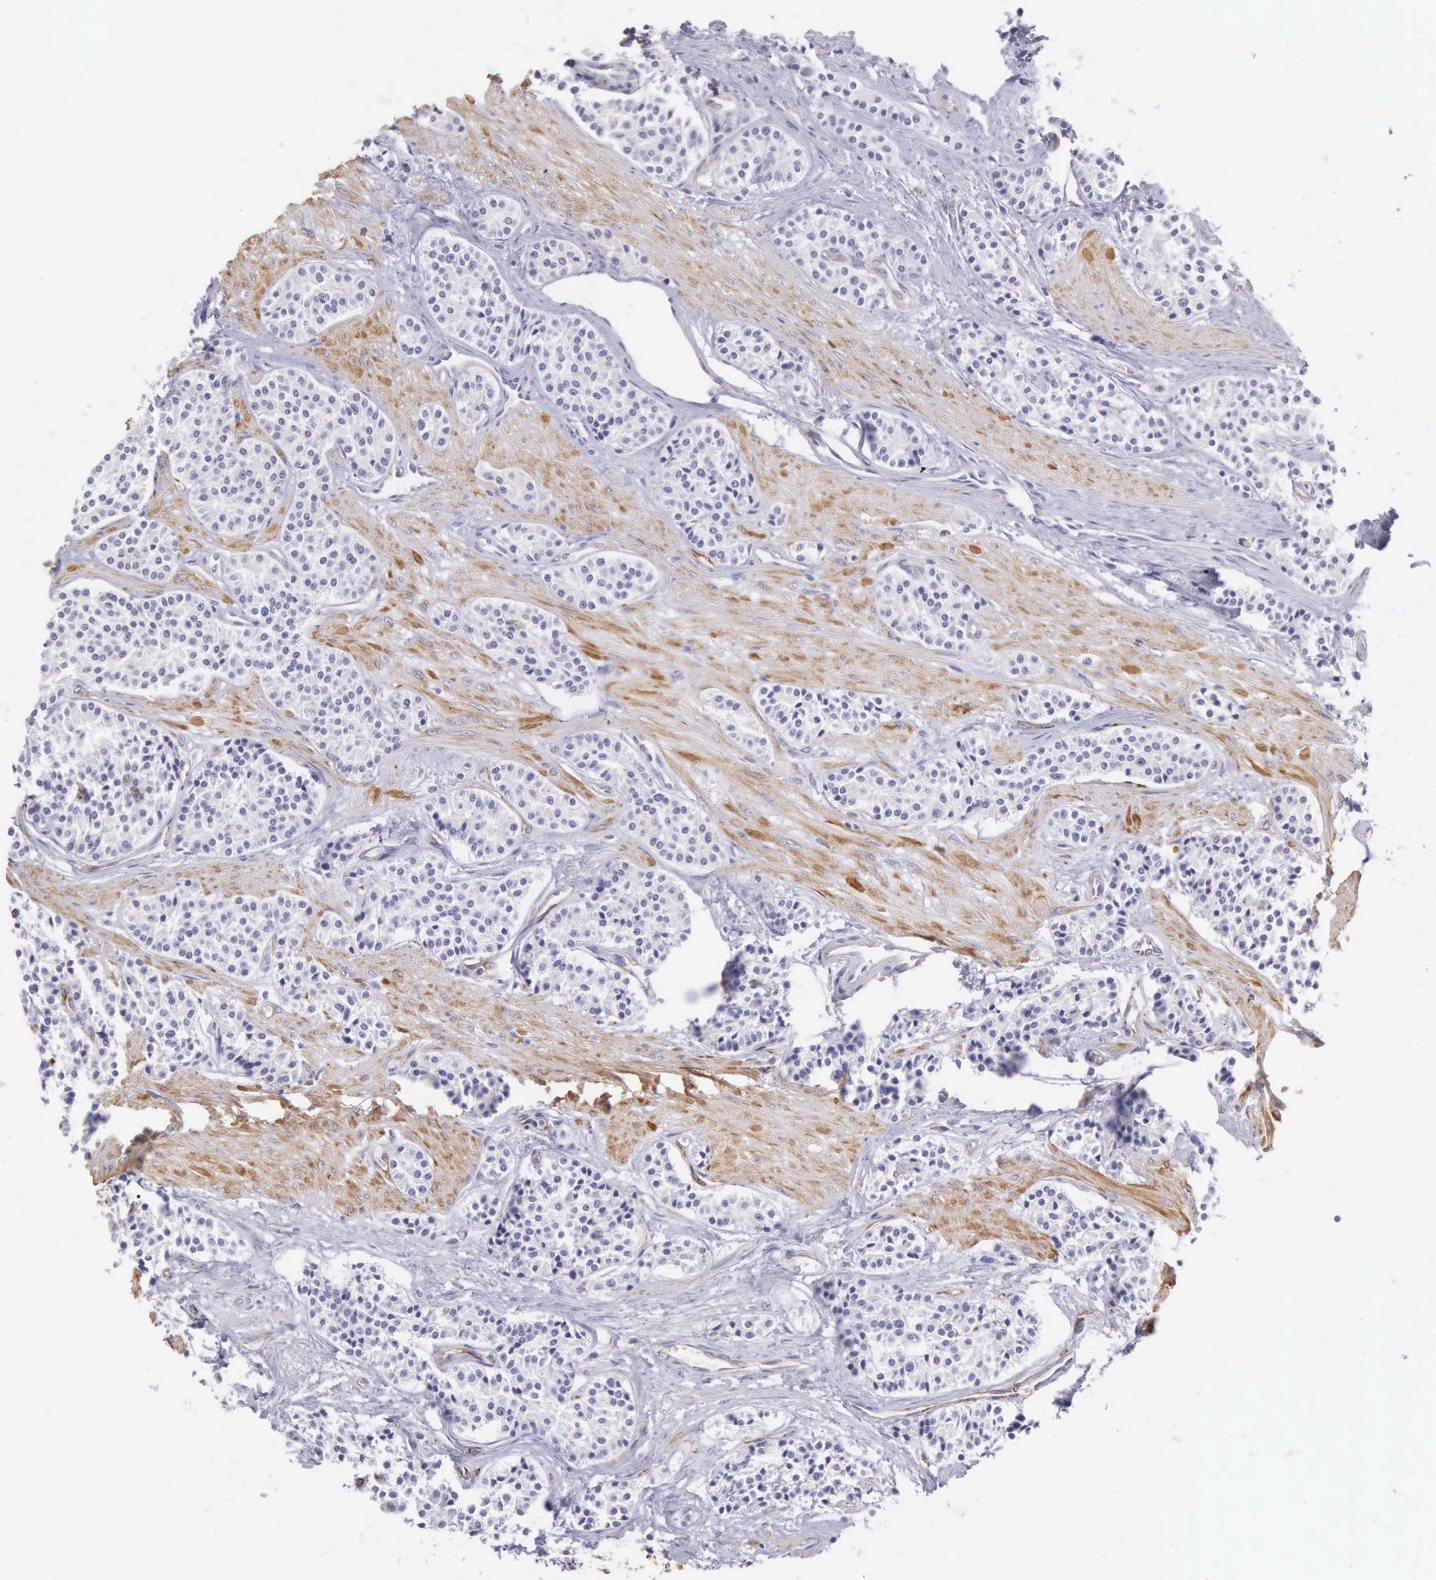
{"staining": {"intensity": "negative", "quantity": "none", "location": "none"}, "tissue": "carcinoid", "cell_type": "Tumor cells", "image_type": "cancer", "snomed": [{"axis": "morphology", "description": "Carcinoid, malignant, NOS"}, {"axis": "topography", "description": "Stomach"}], "caption": "Carcinoid stained for a protein using immunohistochemistry exhibits no staining tumor cells.", "gene": "OSBPL3", "patient": {"sex": "female", "age": 76}}